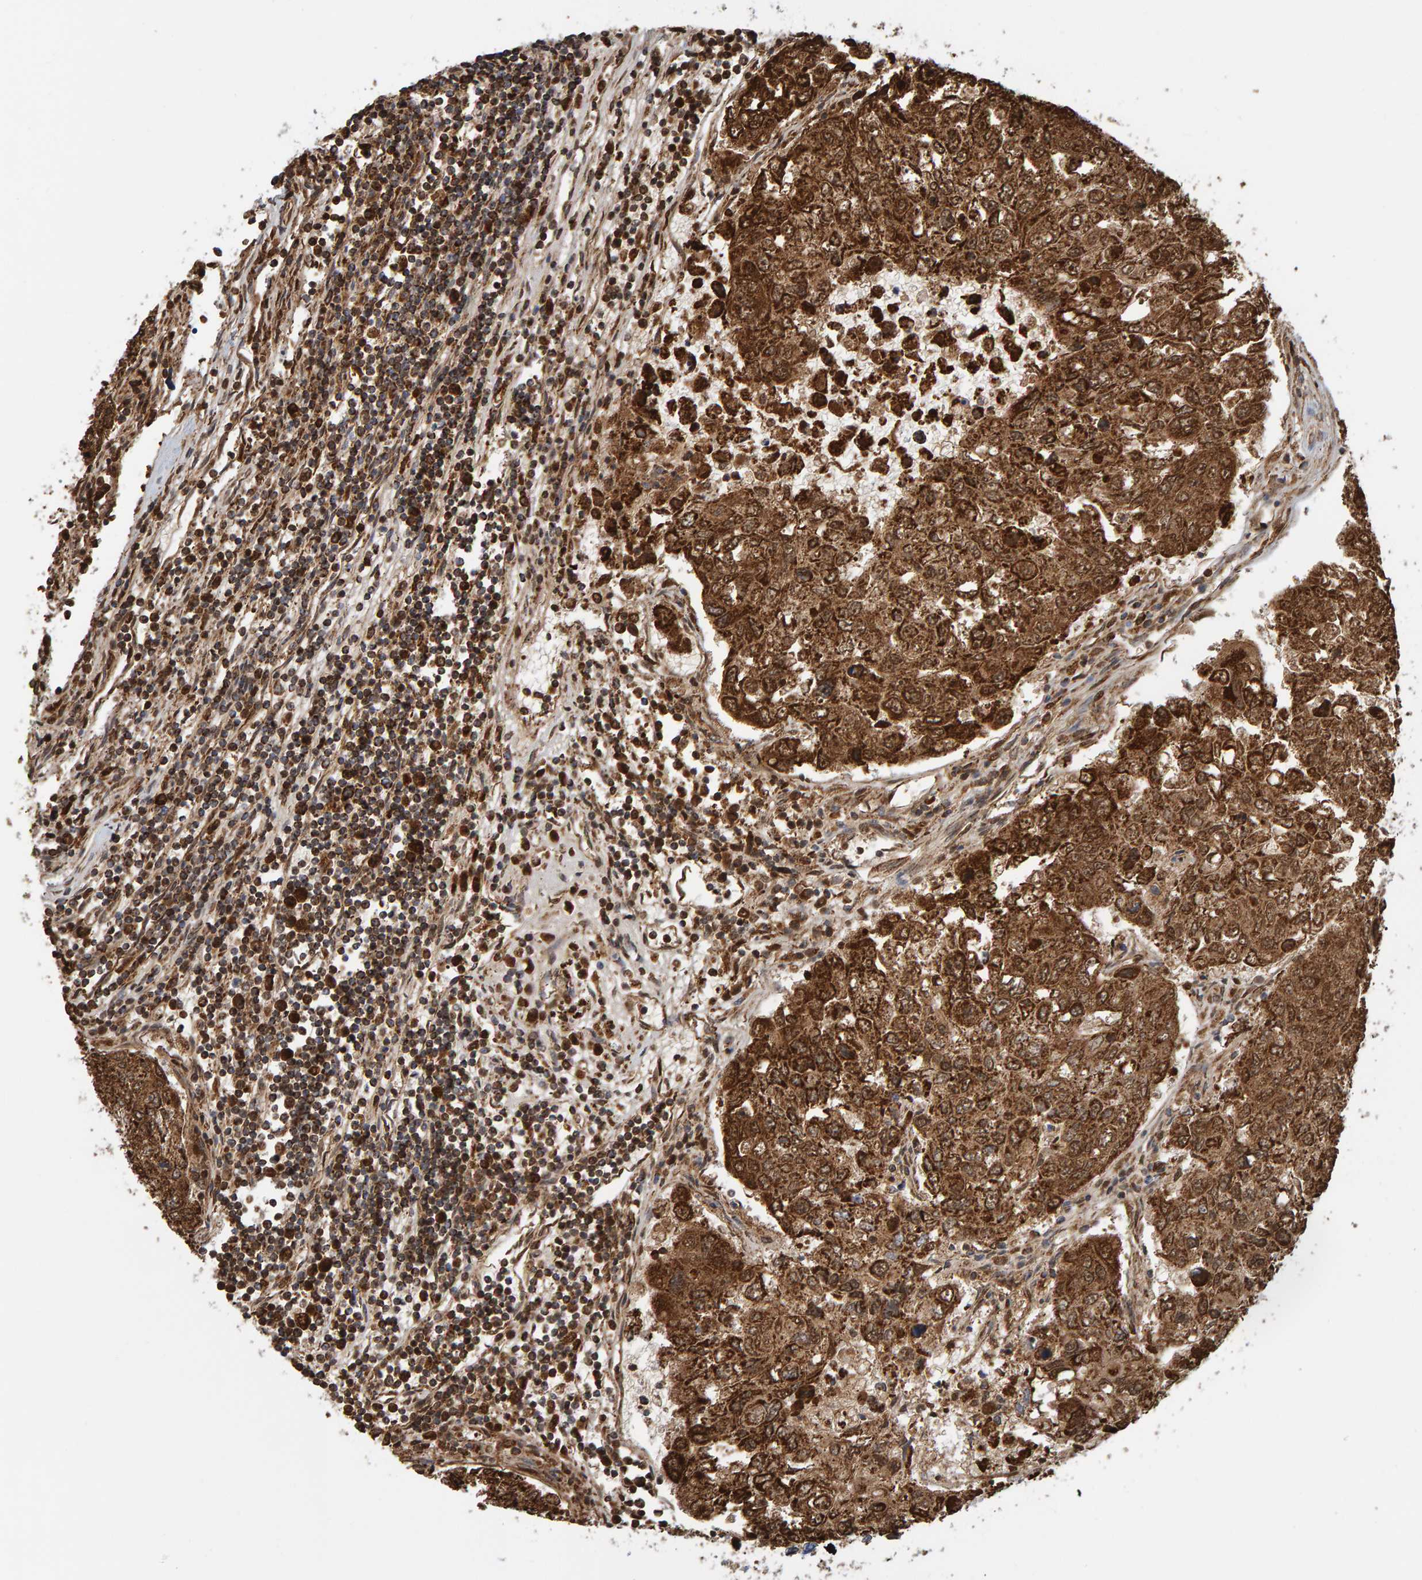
{"staining": {"intensity": "strong", "quantity": ">75%", "location": "cytoplasmic/membranous,nuclear"}, "tissue": "urothelial cancer", "cell_type": "Tumor cells", "image_type": "cancer", "snomed": [{"axis": "morphology", "description": "Urothelial carcinoma, High grade"}, {"axis": "topography", "description": "Lymph node"}, {"axis": "topography", "description": "Urinary bladder"}], "caption": "Strong cytoplasmic/membranous and nuclear expression for a protein is present in about >75% of tumor cells of urothelial cancer using immunohistochemistry (IHC).", "gene": "MRPL45", "patient": {"sex": "male", "age": 51}}